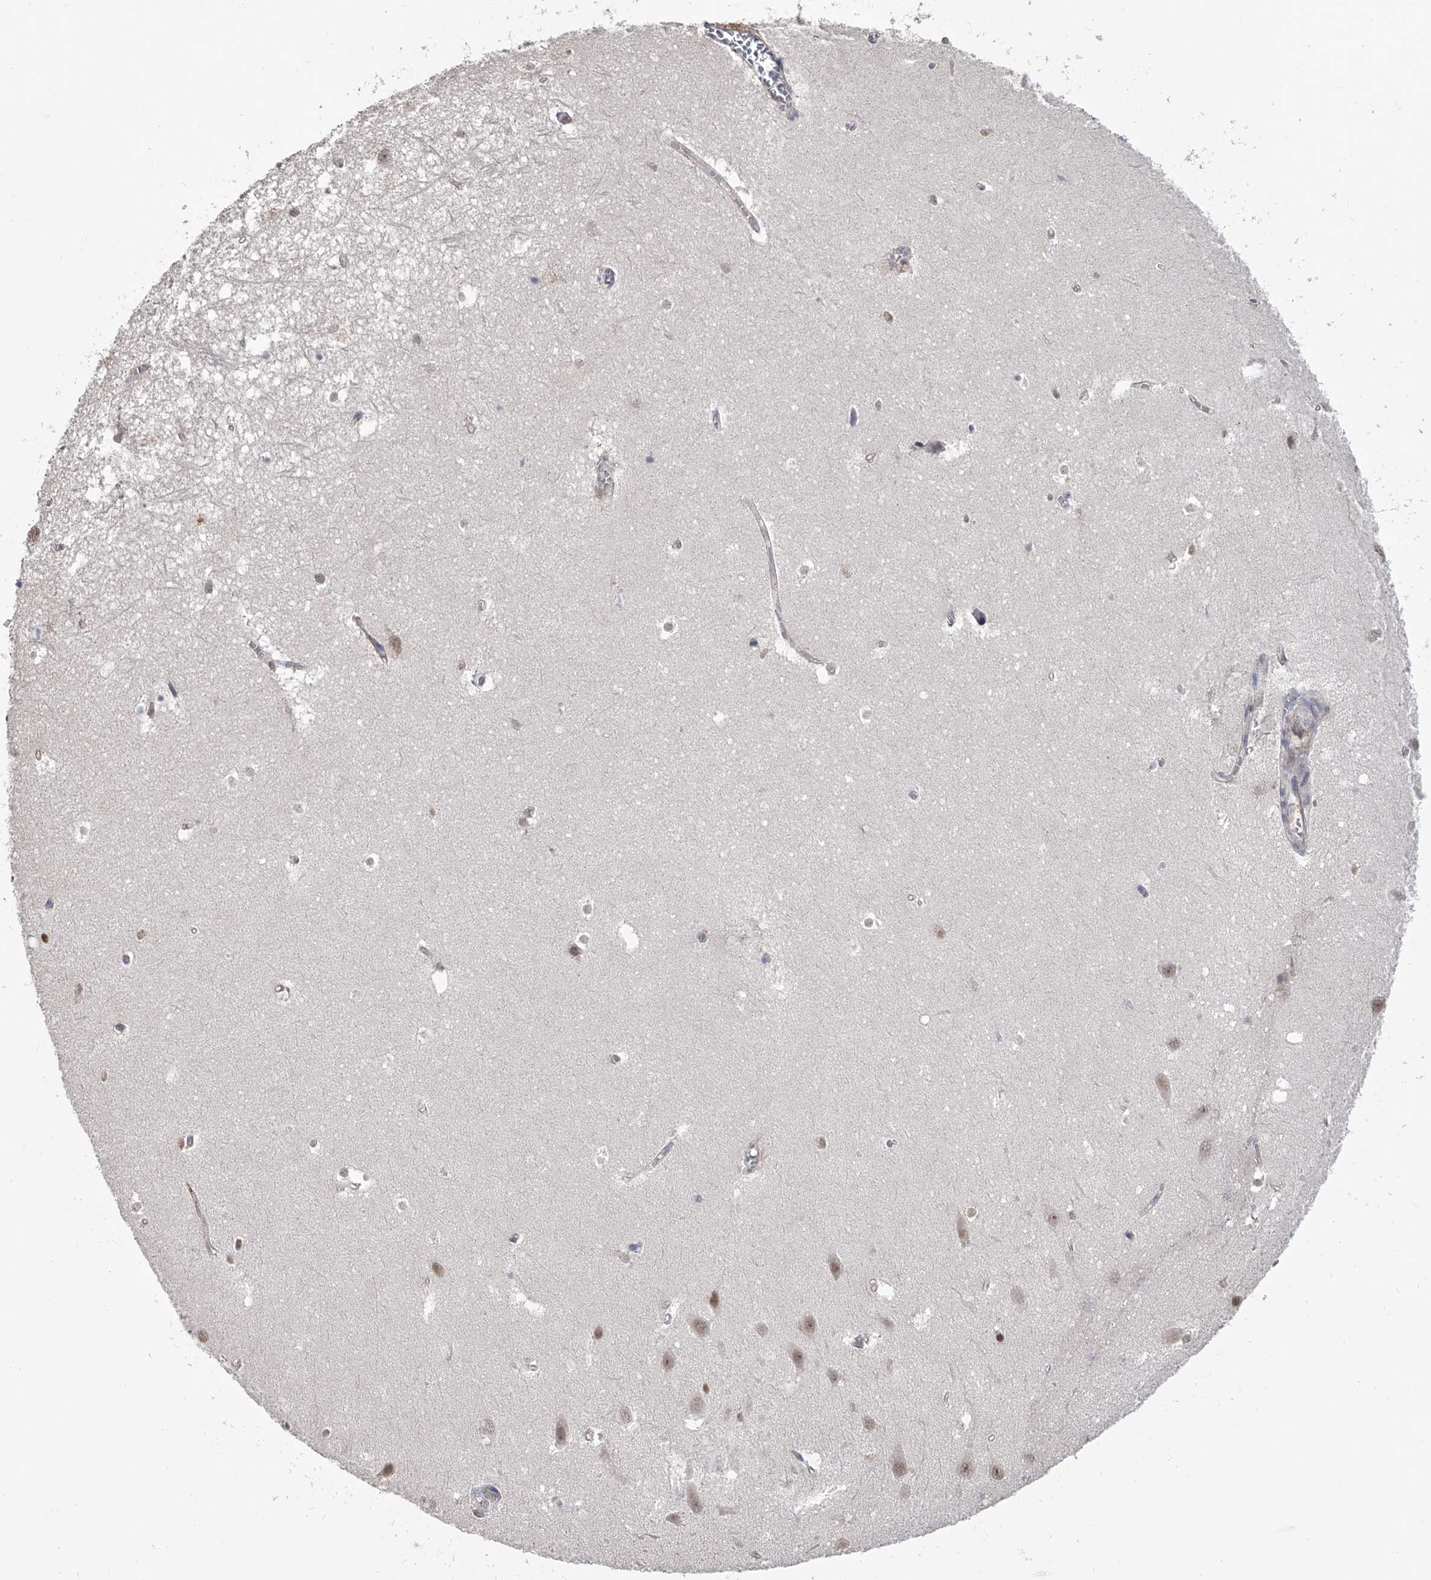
{"staining": {"intensity": "negative", "quantity": "none", "location": "none"}, "tissue": "hippocampus", "cell_type": "Glial cells", "image_type": "normal", "snomed": [{"axis": "morphology", "description": "Normal tissue, NOS"}, {"axis": "topography", "description": "Hippocampus"}], "caption": "Micrograph shows no significant protein positivity in glial cells of normal hippocampus. (DAB (3,3'-diaminobenzidine) IHC visualized using brightfield microscopy, high magnification).", "gene": "ZNF426", "patient": {"sex": "female", "age": 64}}